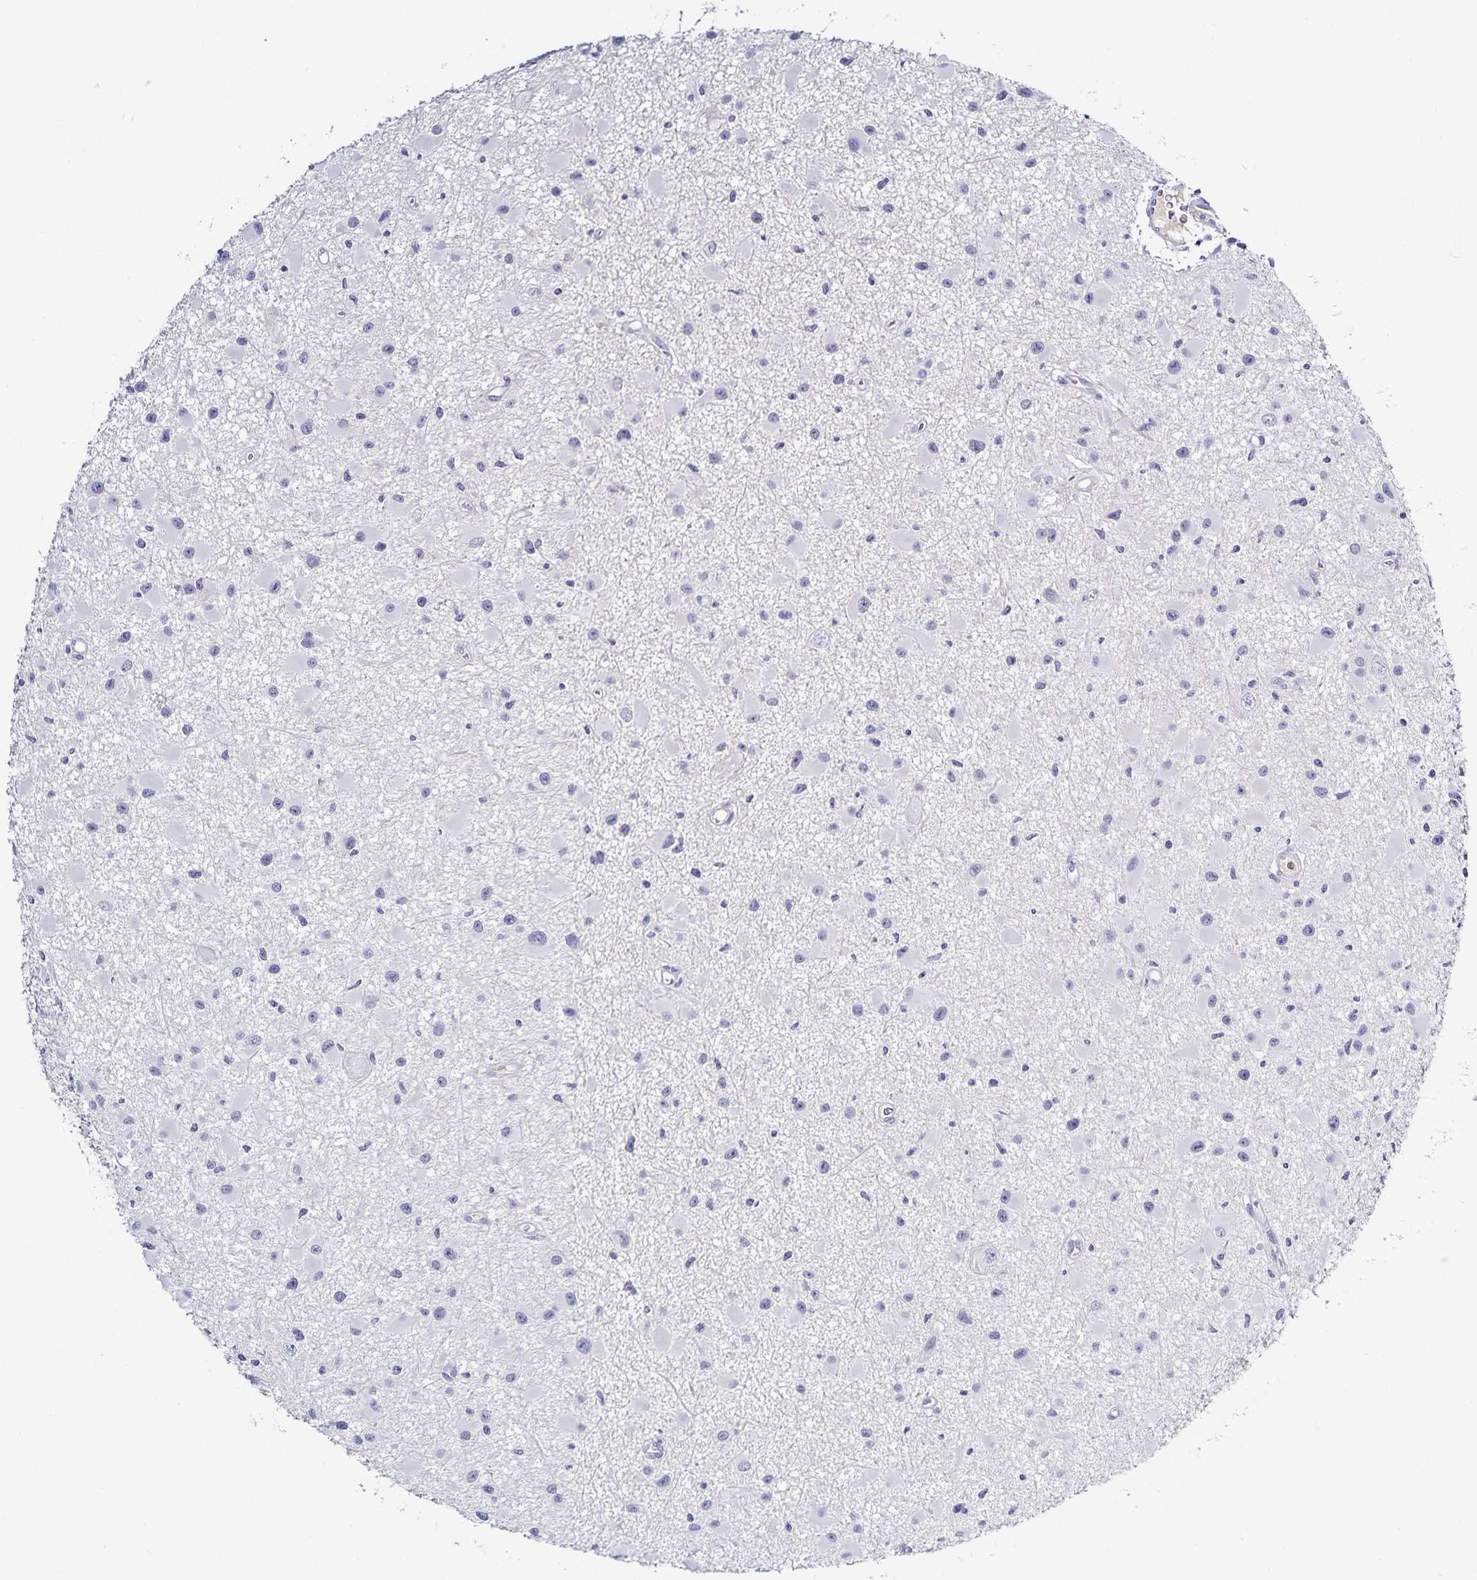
{"staining": {"intensity": "negative", "quantity": "none", "location": "none"}, "tissue": "glioma", "cell_type": "Tumor cells", "image_type": "cancer", "snomed": [{"axis": "morphology", "description": "Glioma, malignant, High grade"}, {"axis": "topography", "description": "Brain"}], "caption": "Immunohistochemistry of malignant high-grade glioma shows no staining in tumor cells. (DAB immunohistochemistry (IHC), high magnification).", "gene": "TTR", "patient": {"sex": "male", "age": 54}}